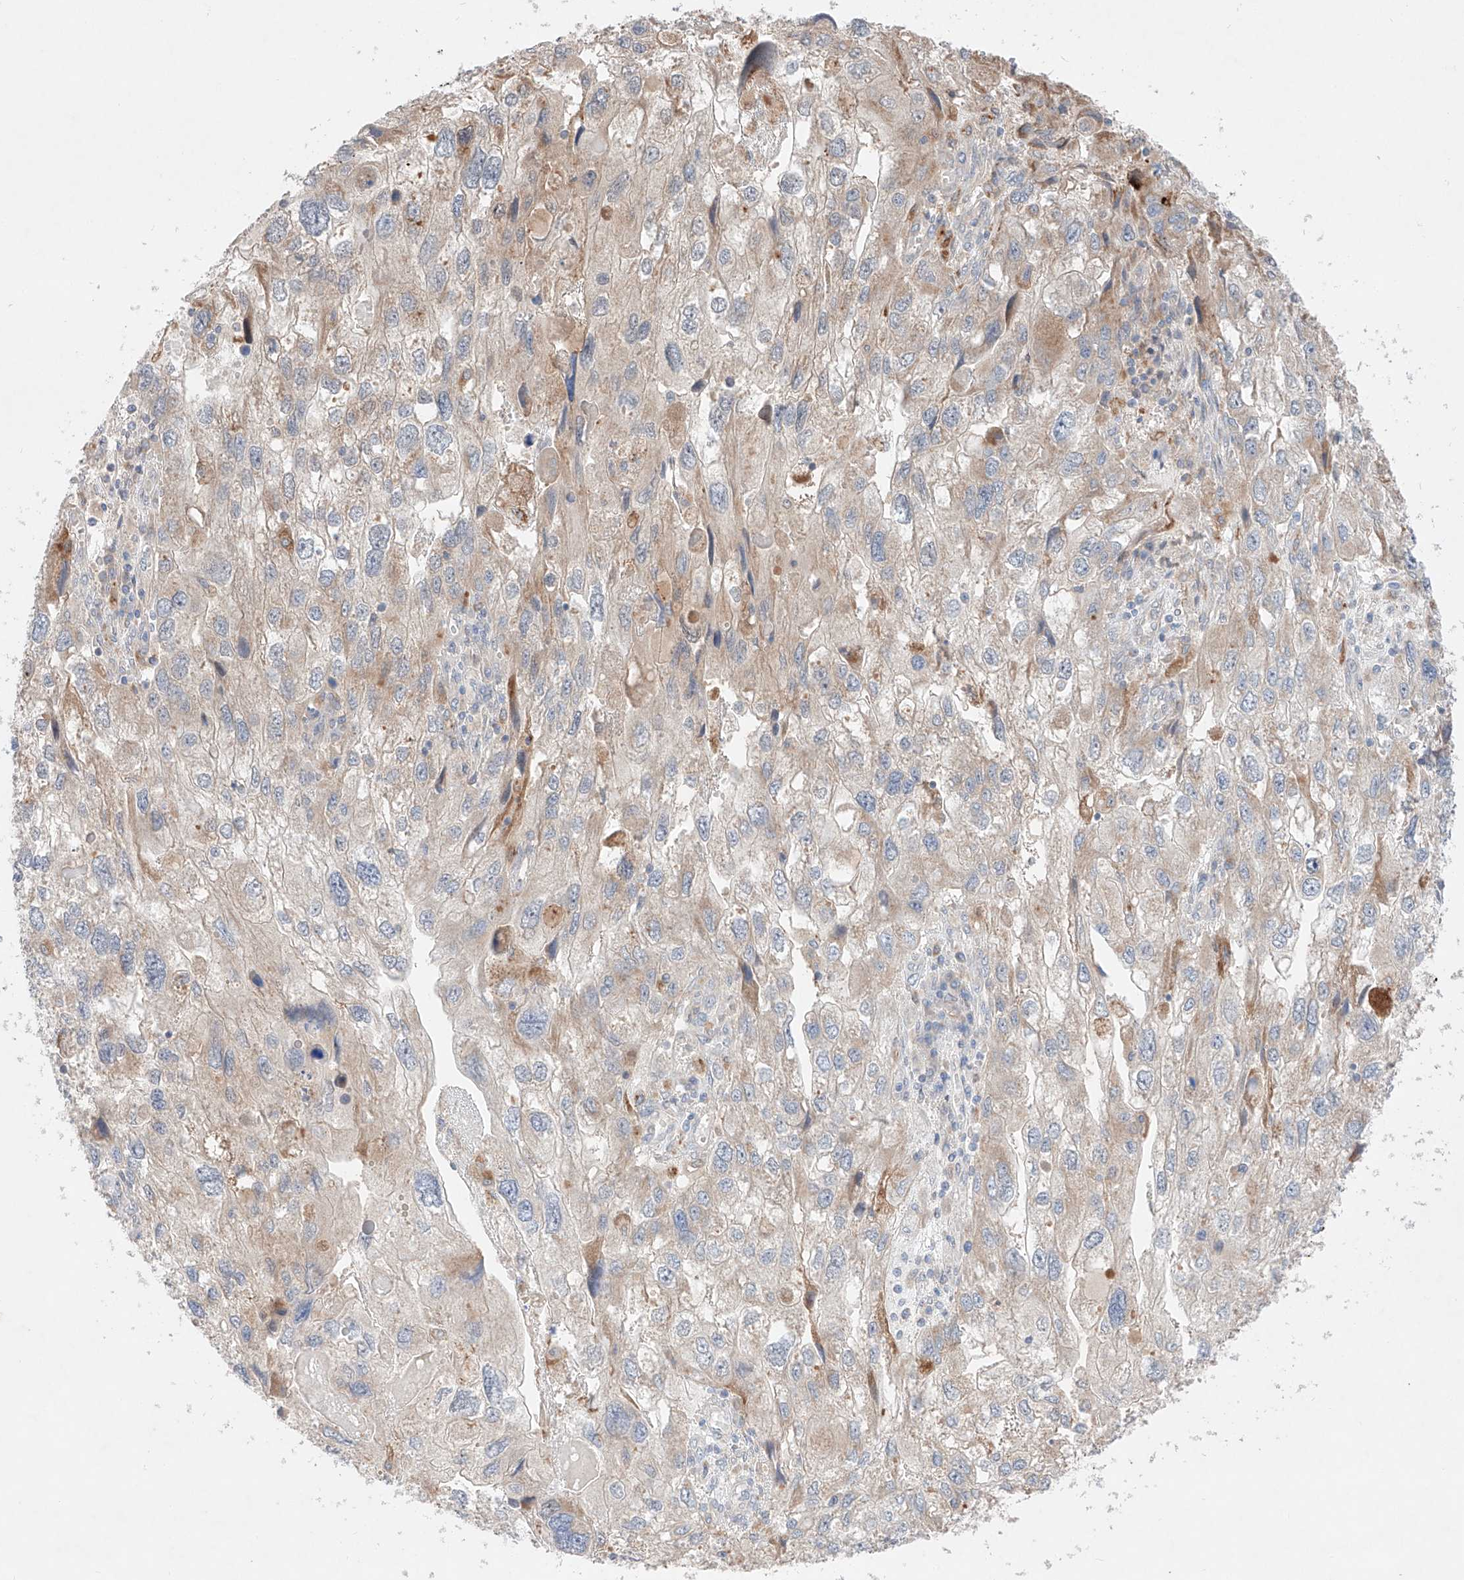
{"staining": {"intensity": "moderate", "quantity": "<25%", "location": "cytoplasmic/membranous"}, "tissue": "endometrial cancer", "cell_type": "Tumor cells", "image_type": "cancer", "snomed": [{"axis": "morphology", "description": "Adenocarcinoma, NOS"}, {"axis": "topography", "description": "Endometrium"}], "caption": "Adenocarcinoma (endometrial) tissue exhibits moderate cytoplasmic/membranous expression in approximately <25% of tumor cells", "gene": "GCNT1", "patient": {"sex": "female", "age": 49}}